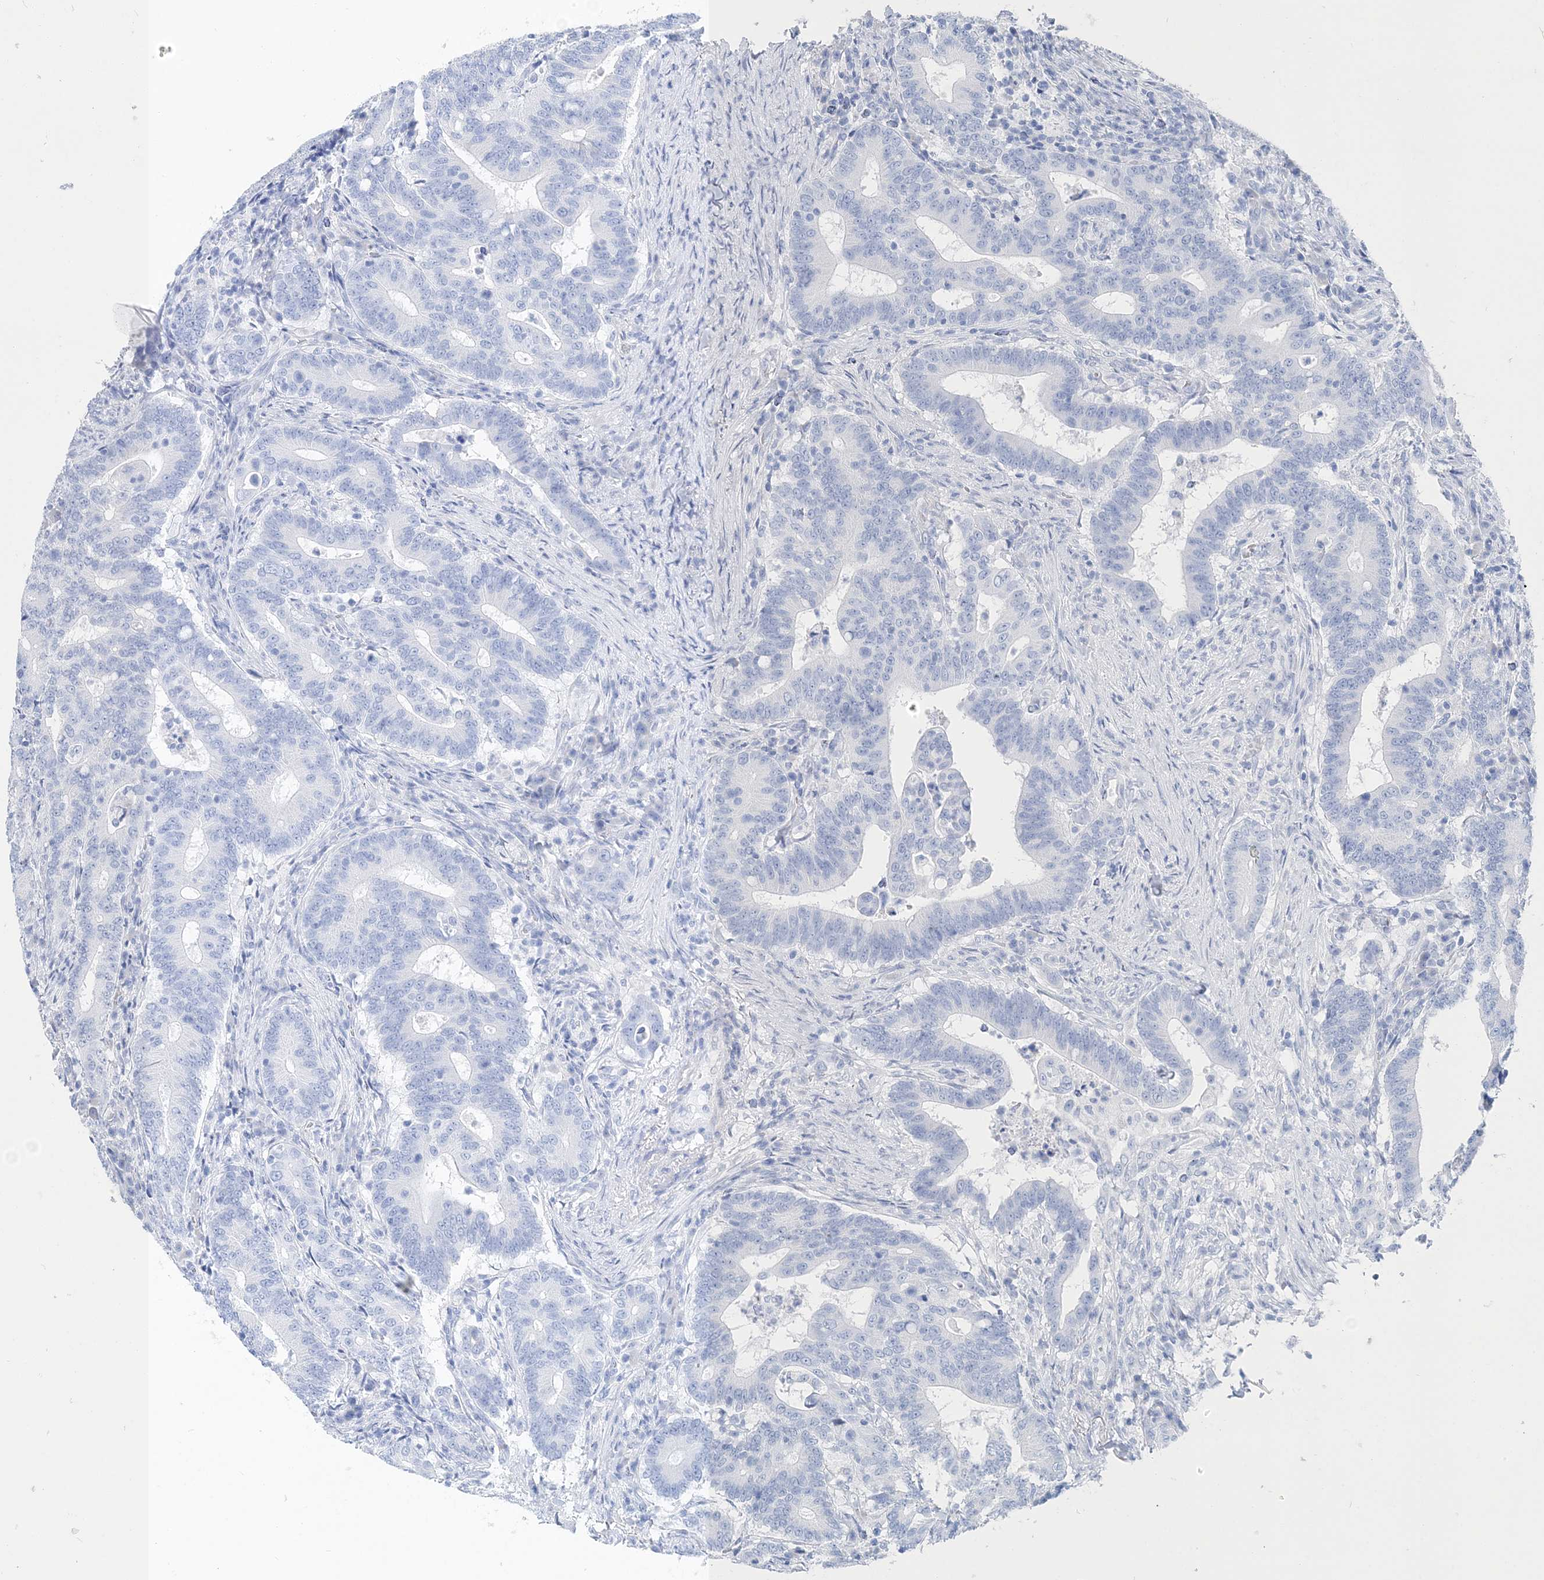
{"staining": {"intensity": "negative", "quantity": "none", "location": "none"}, "tissue": "colorectal cancer", "cell_type": "Tumor cells", "image_type": "cancer", "snomed": [{"axis": "morphology", "description": "Adenocarcinoma, NOS"}, {"axis": "topography", "description": "Colon"}], "caption": "Immunohistochemistry image of adenocarcinoma (colorectal) stained for a protein (brown), which displays no positivity in tumor cells.", "gene": "TSPYL6", "patient": {"sex": "female", "age": 66}}